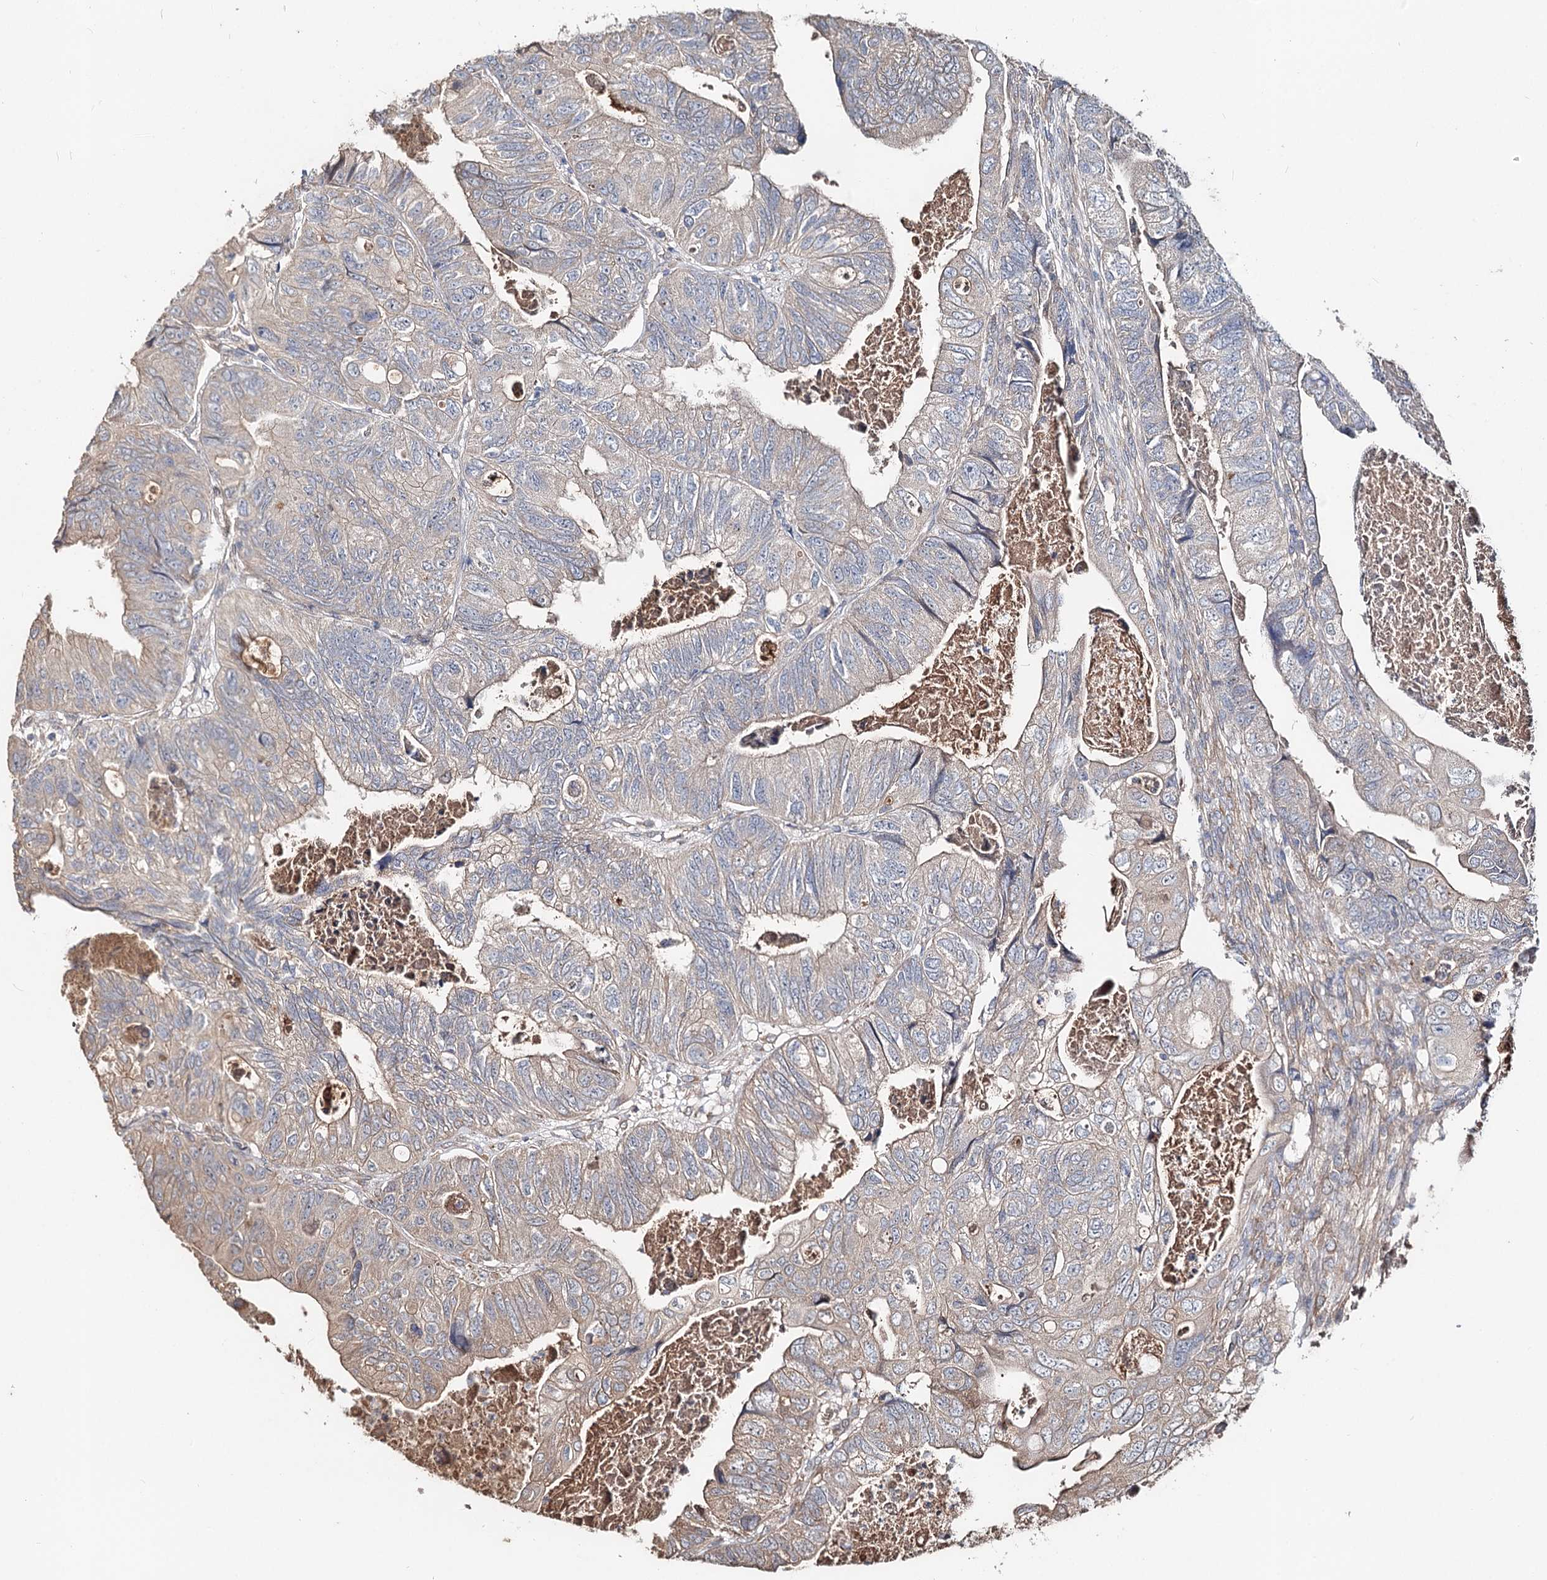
{"staining": {"intensity": "negative", "quantity": "none", "location": "none"}, "tissue": "colorectal cancer", "cell_type": "Tumor cells", "image_type": "cancer", "snomed": [{"axis": "morphology", "description": "Adenocarcinoma, NOS"}, {"axis": "topography", "description": "Rectum"}], "caption": "High power microscopy image of an immunohistochemistry (IHC) histopathology image of colorectal cancer, revealing no significant expression in tumor cells.", "gene": "SPART", "patient": {"sex": "male", "age": 63}}